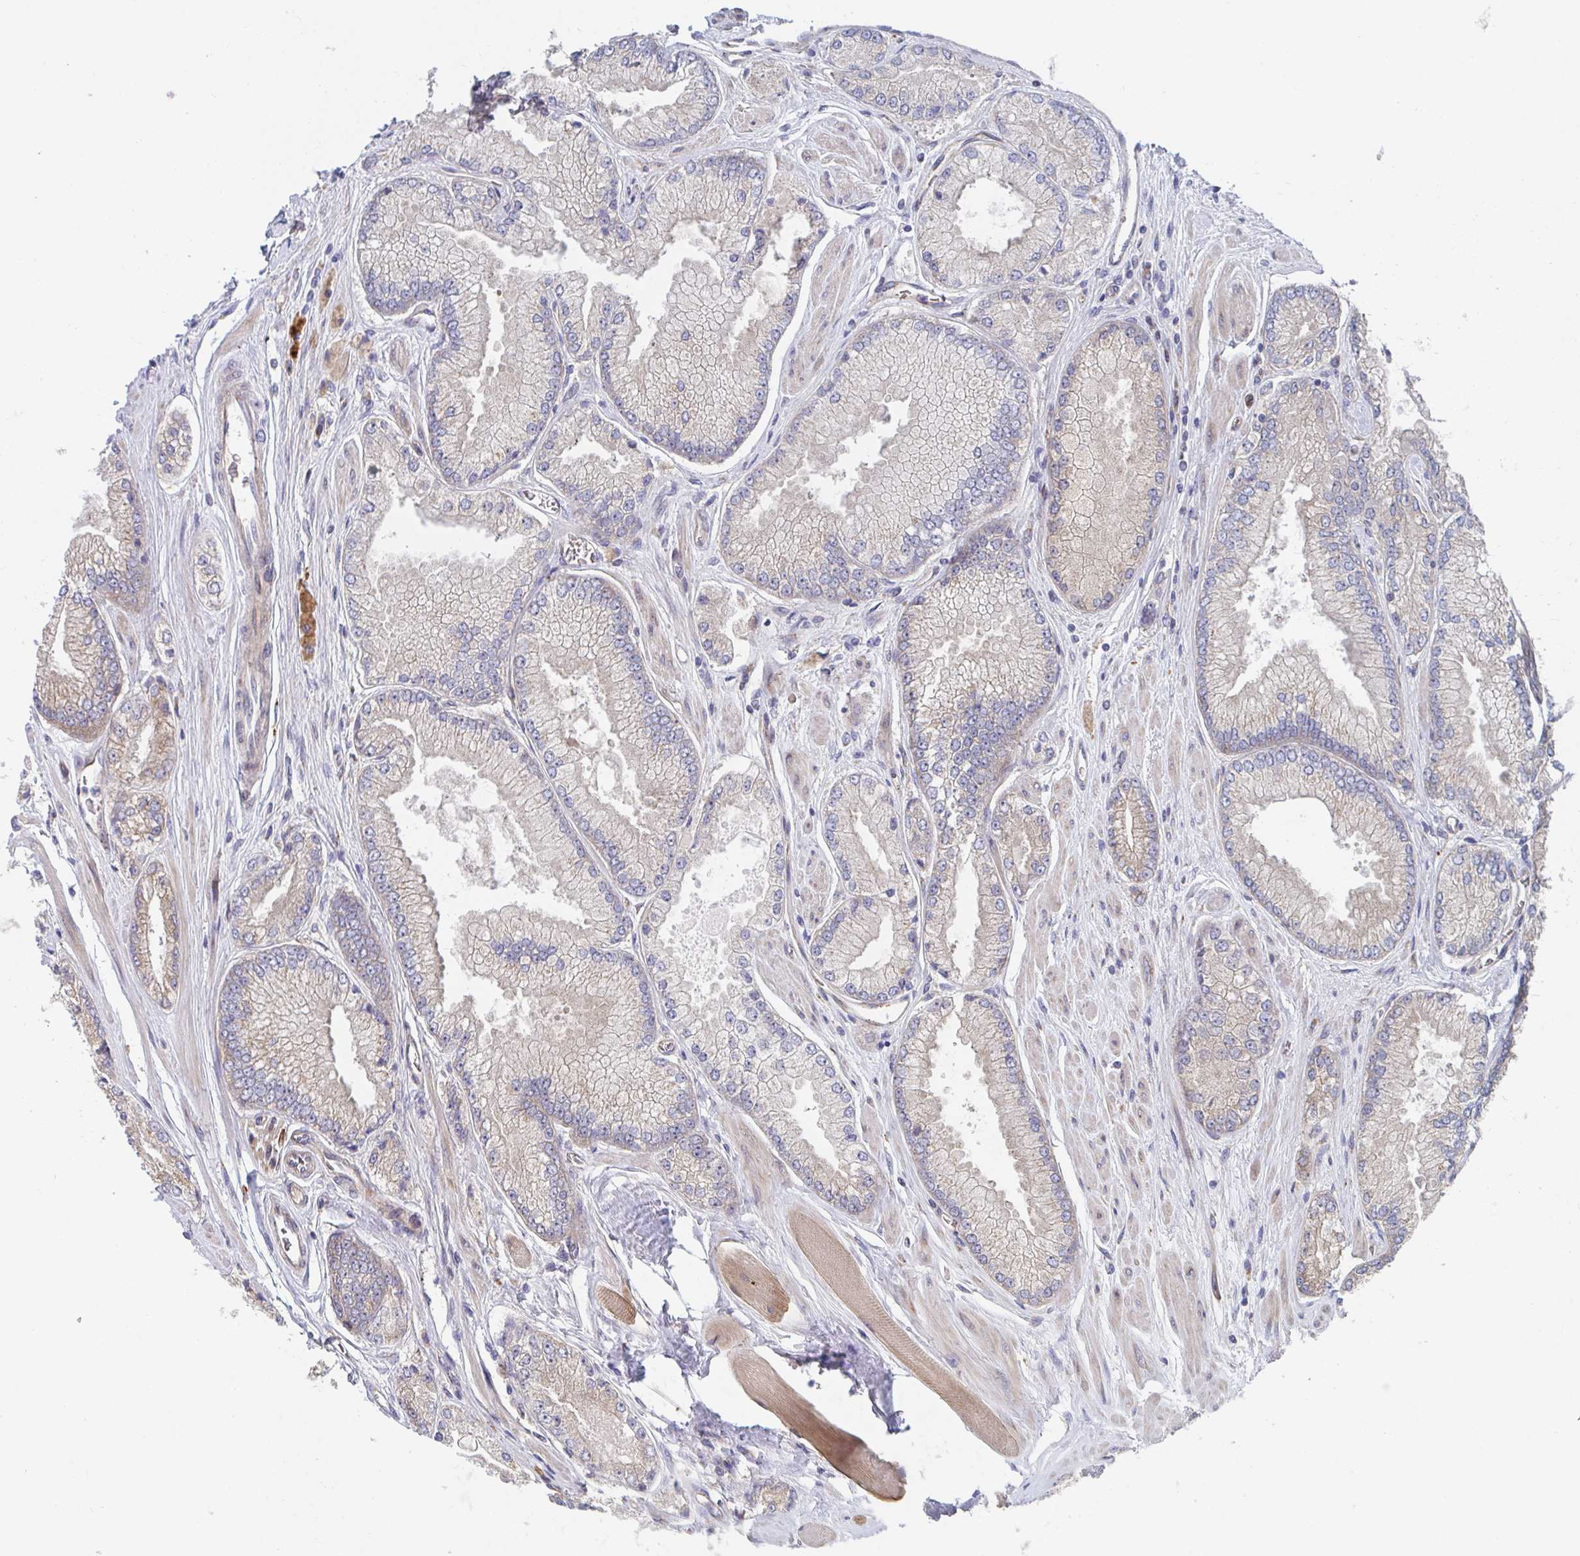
{"staining": {"intensity": "weak", "quantity": "<25%", "location": "cytoplasmic/membranous"}, "tissue": "prostate cancer", "cell_type": "Tumor cells", "image_type": "cancer", "snomed": [{"axis": "morphology", "description": "Adenocarcinoma, Low grade"}, {"axis": "topography", "description": "Prostate"}], "caption": "A high-resolution image shows immunohistochemistry (IHC) staining of prostate cancer, which shows no significant staining in tumor cells.", "gene": "FJX1", "patient": {"sex": "male", "age": 67}}